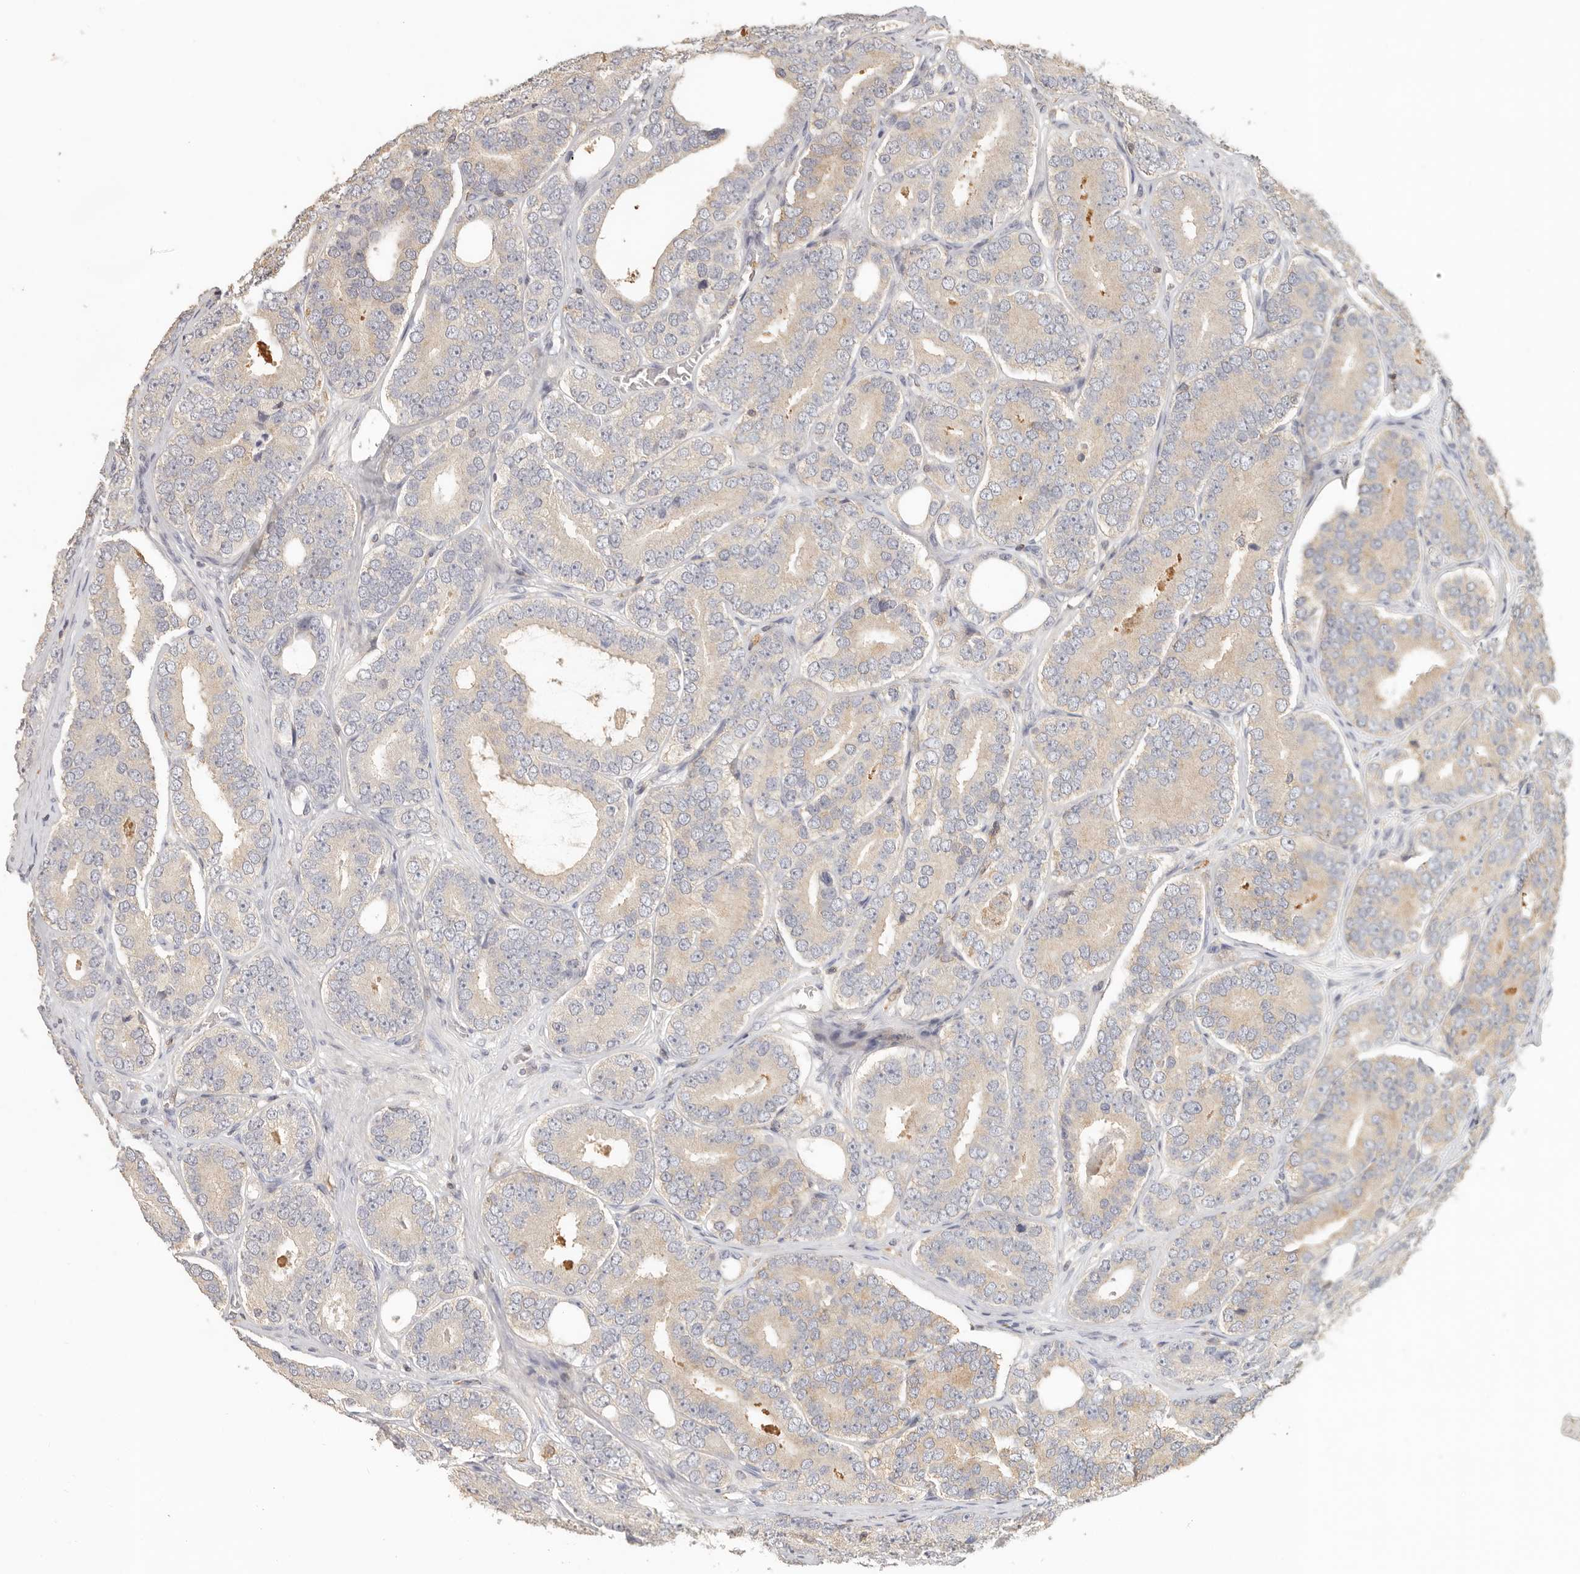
{"staining": {"intensity": "weak", "quantity": "<25%", "location": "cytoplasmic/membranous"}, "tissue": "prostate cancer", "cell_type": "Tumor cells", "image_type": "cancer", "snomed": [{"axis": "morphology", "description": "Adenocarcinoma, High grade"}, {"axis": "topography", "description": "Prostate"}], "caption": "The histopathology image demonstrates no staining of tumor cells in adenocarcinoma (high-grade) (prostate).", "gene": "CSK", "patient": {"sex": "male", "age": 56}}